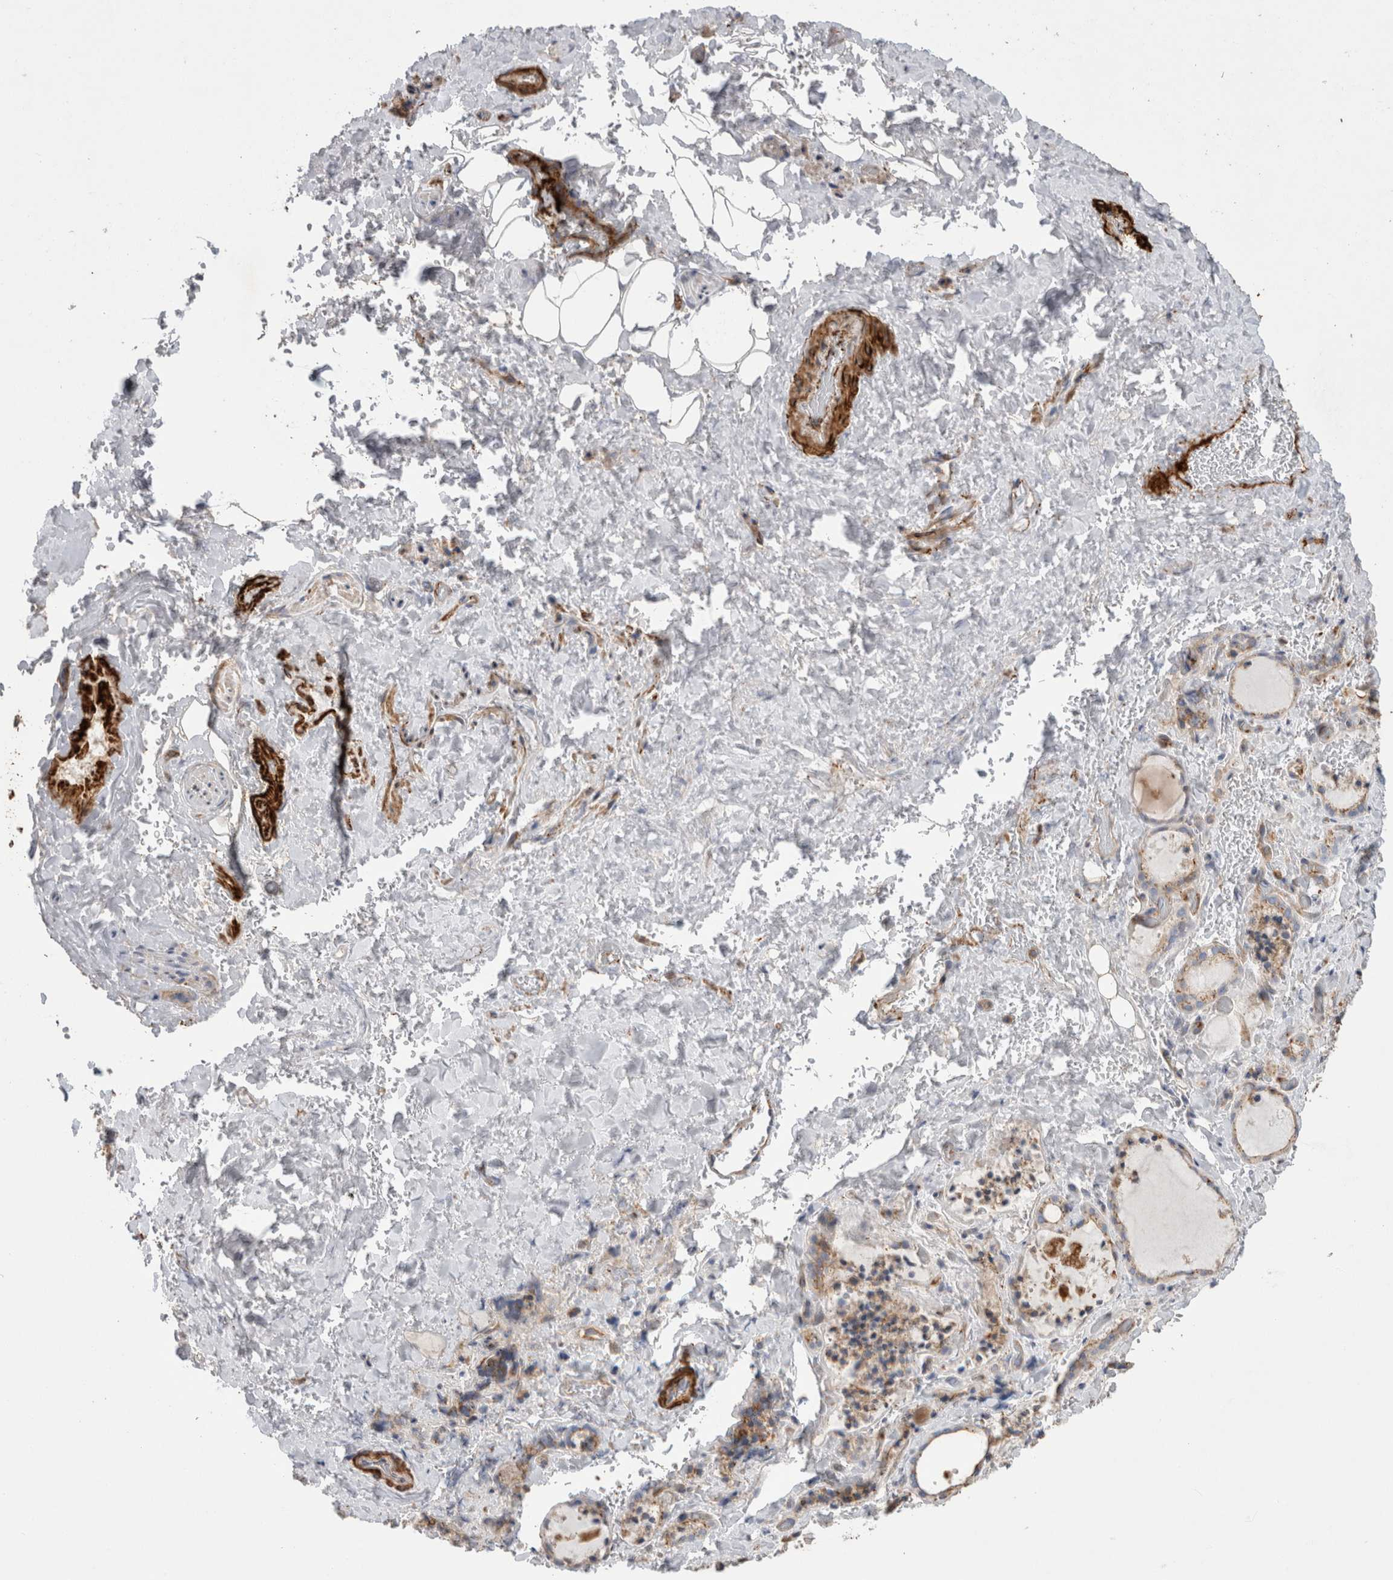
{"staining": {"intensity": "weak", "quantity": "25%-75%", "location": "cytoplasmic/membranous"}, "tissue": "thyroid gland", "cell_type": "Glandular cells", "image_type": "normal", "snomed": [{"axis": "morphology", "description": "Normal tissue, NOS"}, {"axis": "topography", "description": "Thyroid gland"}], "caption": "Protein positivity by IHC demonstrates weak cytoplasmic/membranous staining in about 25%-75% of glandular cells in normal thyroid gland. (DAB = brown stain, brightfield microscopy at high magnification).", "gene": "GPER1", "patient": {"sex": "female", "age": 44}}